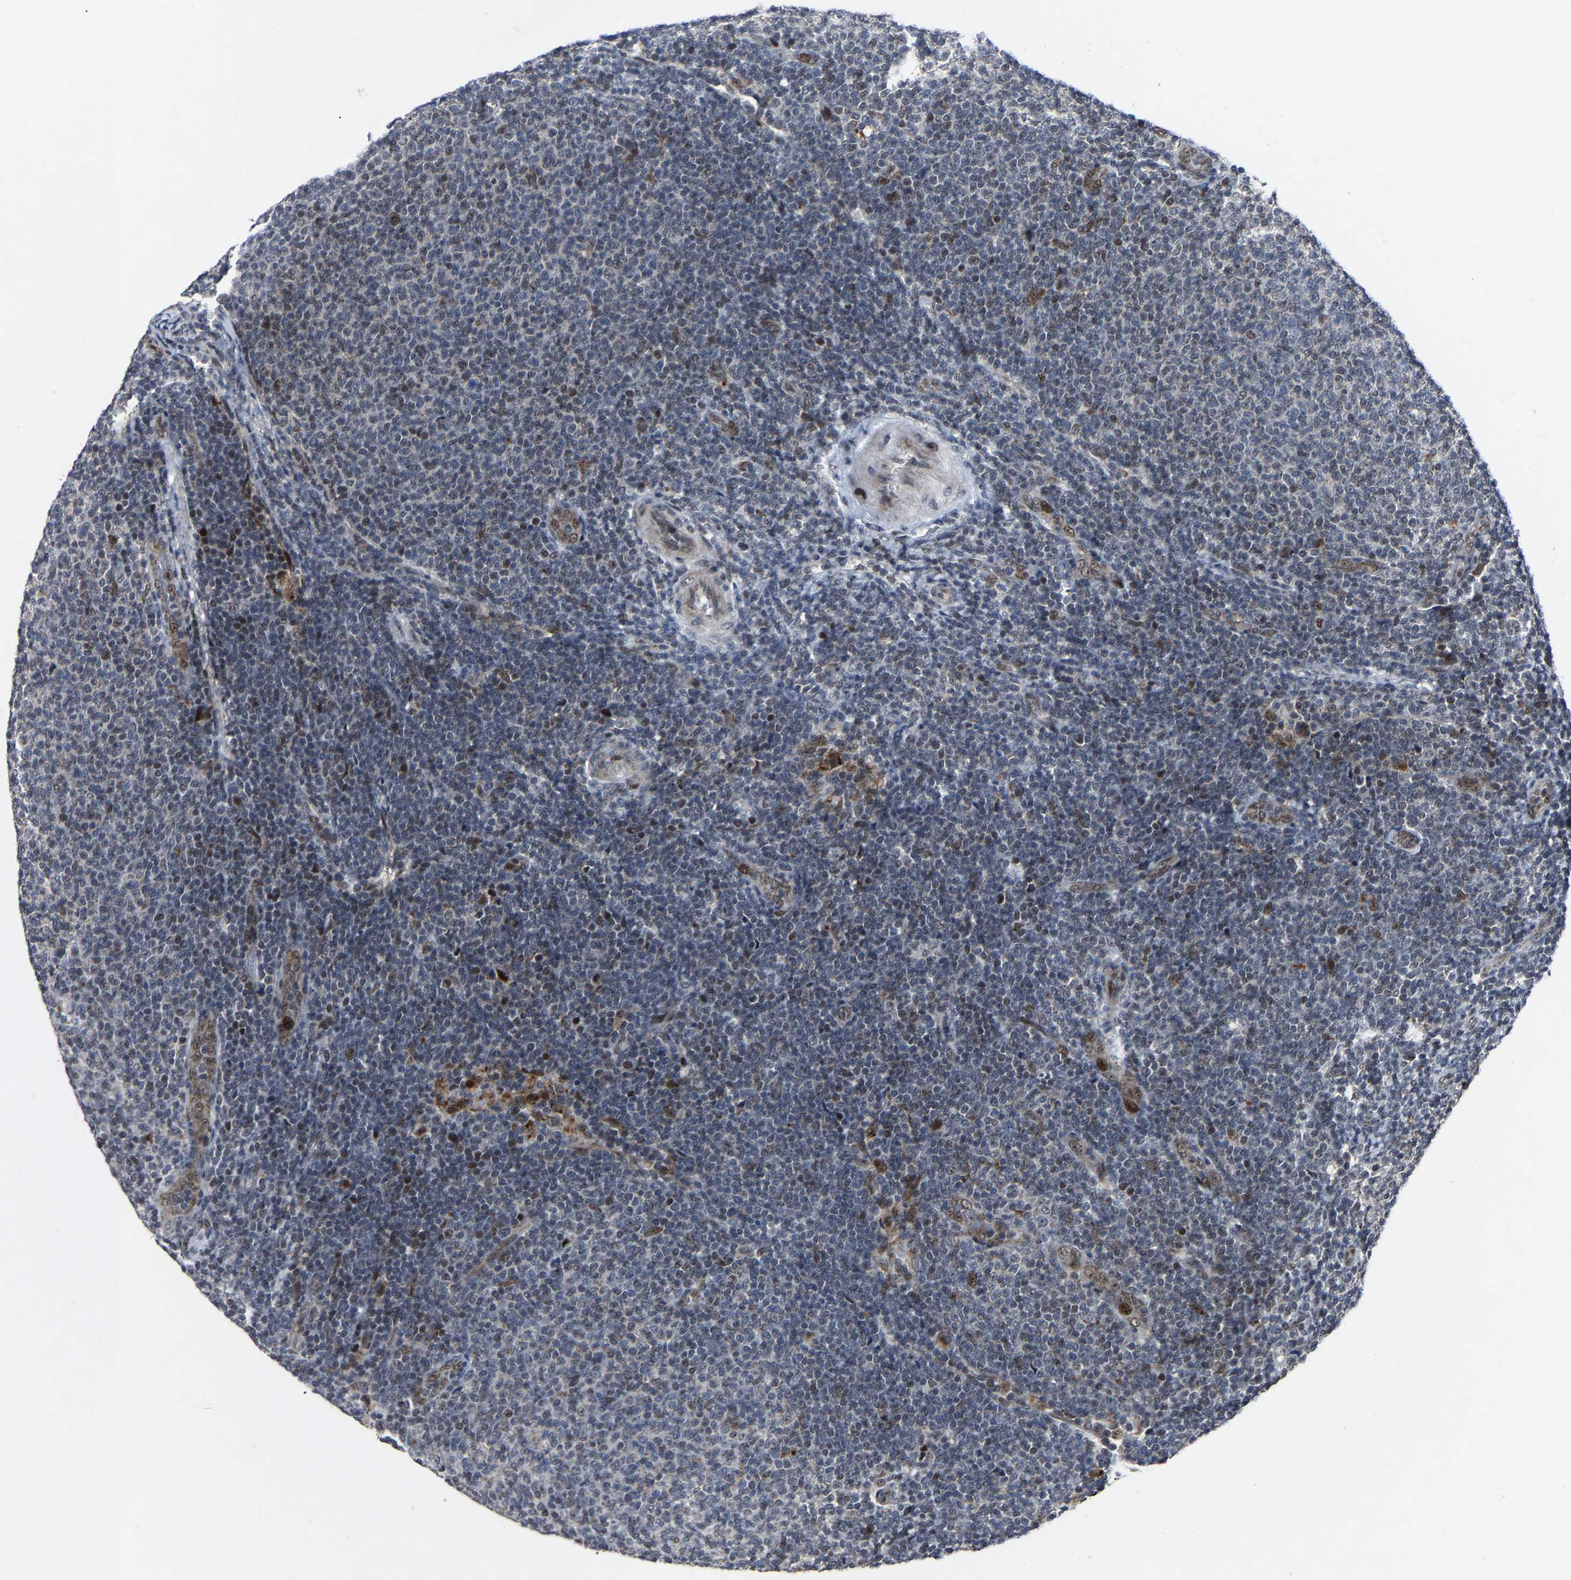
{"staining": {"intensity": "negative", "quantity": "none", "location": "none"}, "tissue": "lymphoma", "cell_type": "Tumor cells", "image_type": "cancer", "snomed": [{"axis": "morphology", "description": "Malignant lymphoma, non-Hodgkin's type, Low grade"}, {"axis": "topography", "description": "Lymph node"}], "caption": "IHC image of neoplastic tissue: lymphoma stained with DAB (3,3'-diaminobenzidine) demonstrates no significant protein positivity in tumor cells.", "gene": "LSM8", "patient": {"sex": "male", "age": 66}}